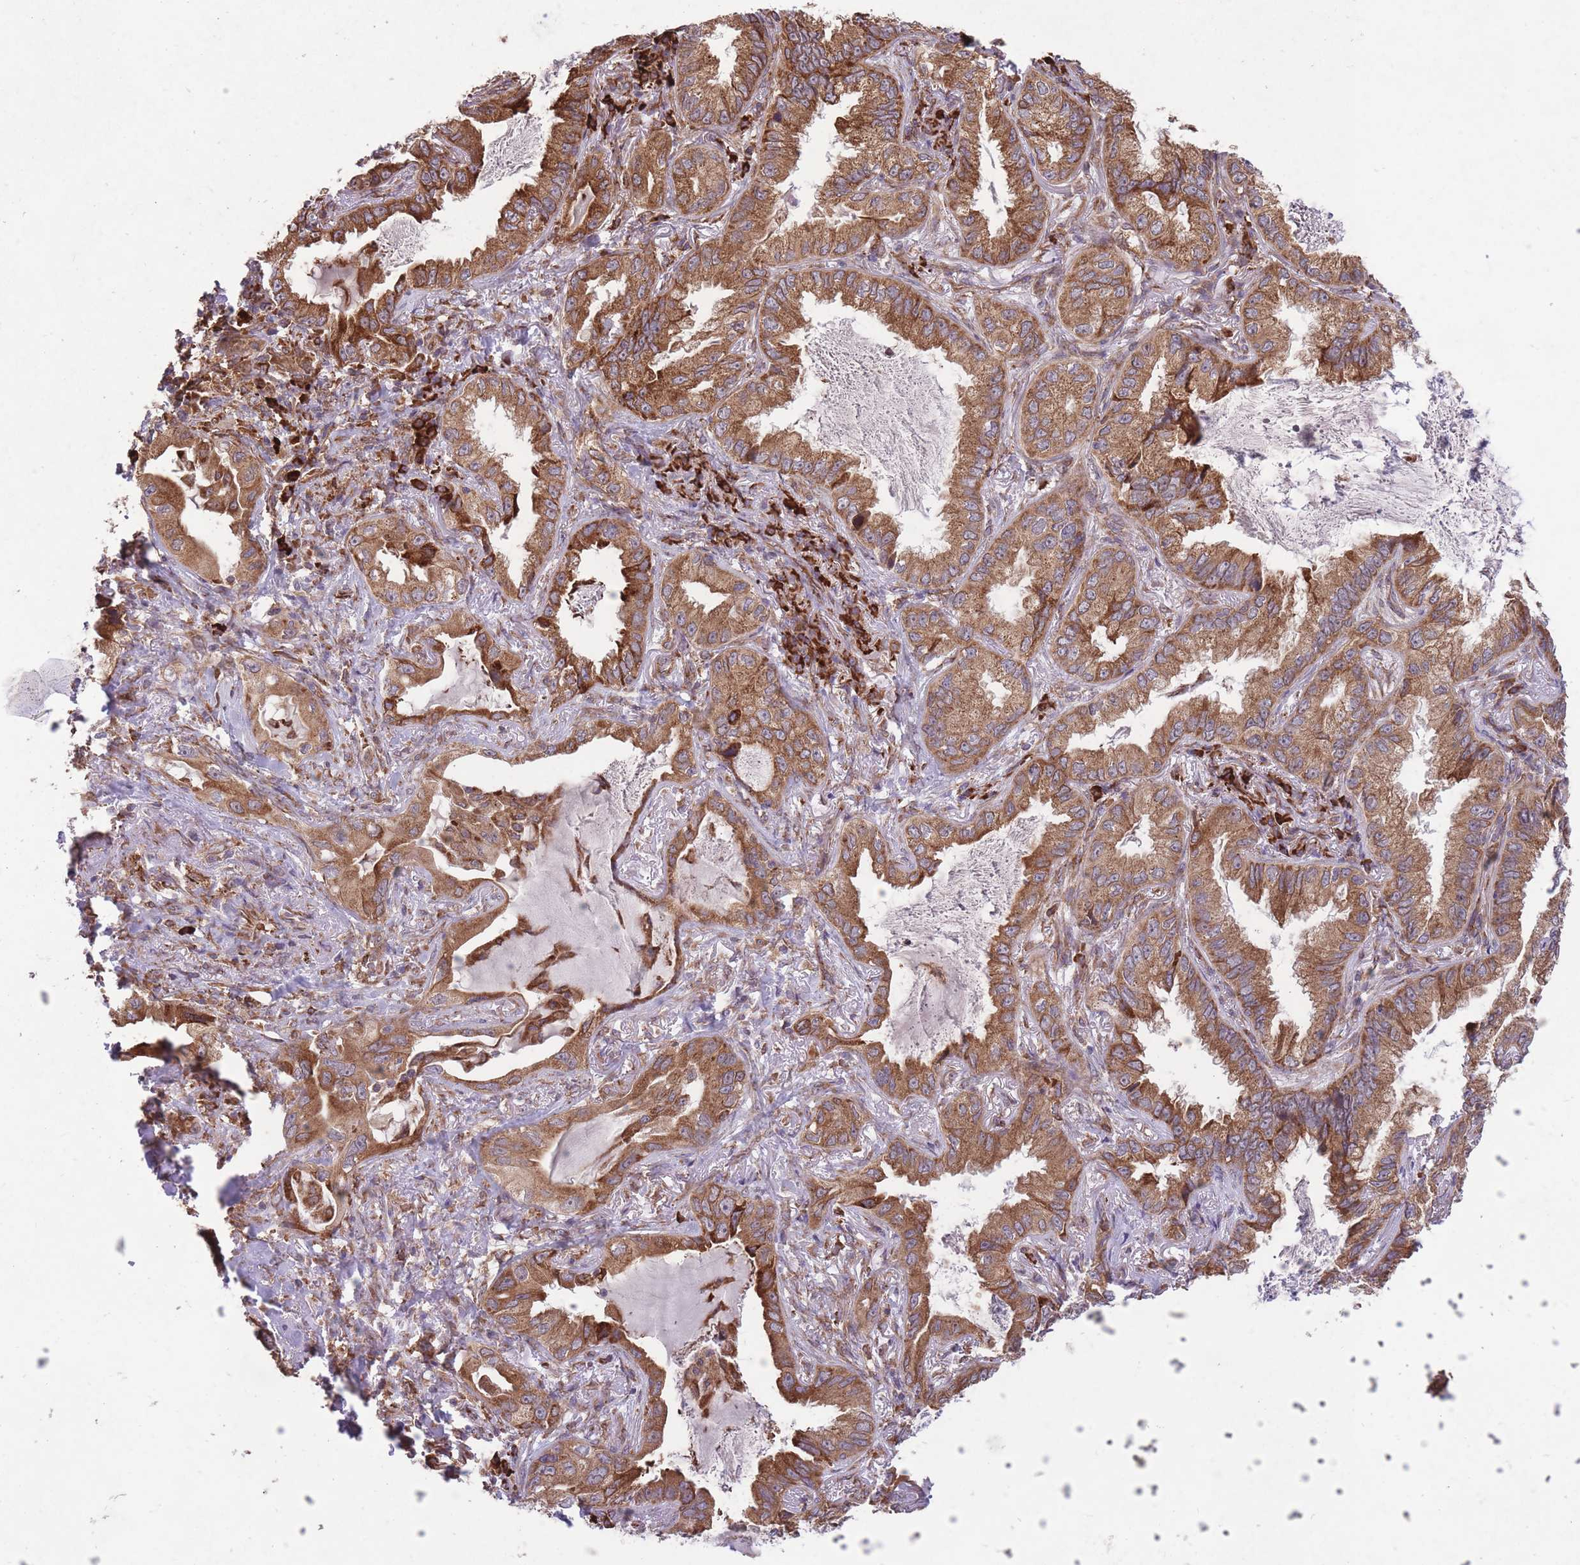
{"staining": {"intensity": "moderate", "quantity": ">75%", "location": "cytoplasmic/membranous"}, "tissue": "lung cancer", "cell_type": "Tumor cells", "image_type": "cancer", "snomed": [{"axis": "morphology", "description": "Adenocarcinoma, NOS"}, {"axis": "topography", "description": "Lung"}], "caption": "Moderate cytoplasmic/membranous positivity is appreciated in about >75% of tumor cells in lung cancer (adenocarcinoma).", "gene": "TTLL3", "patient": {"sex": "female", "age": 69}}